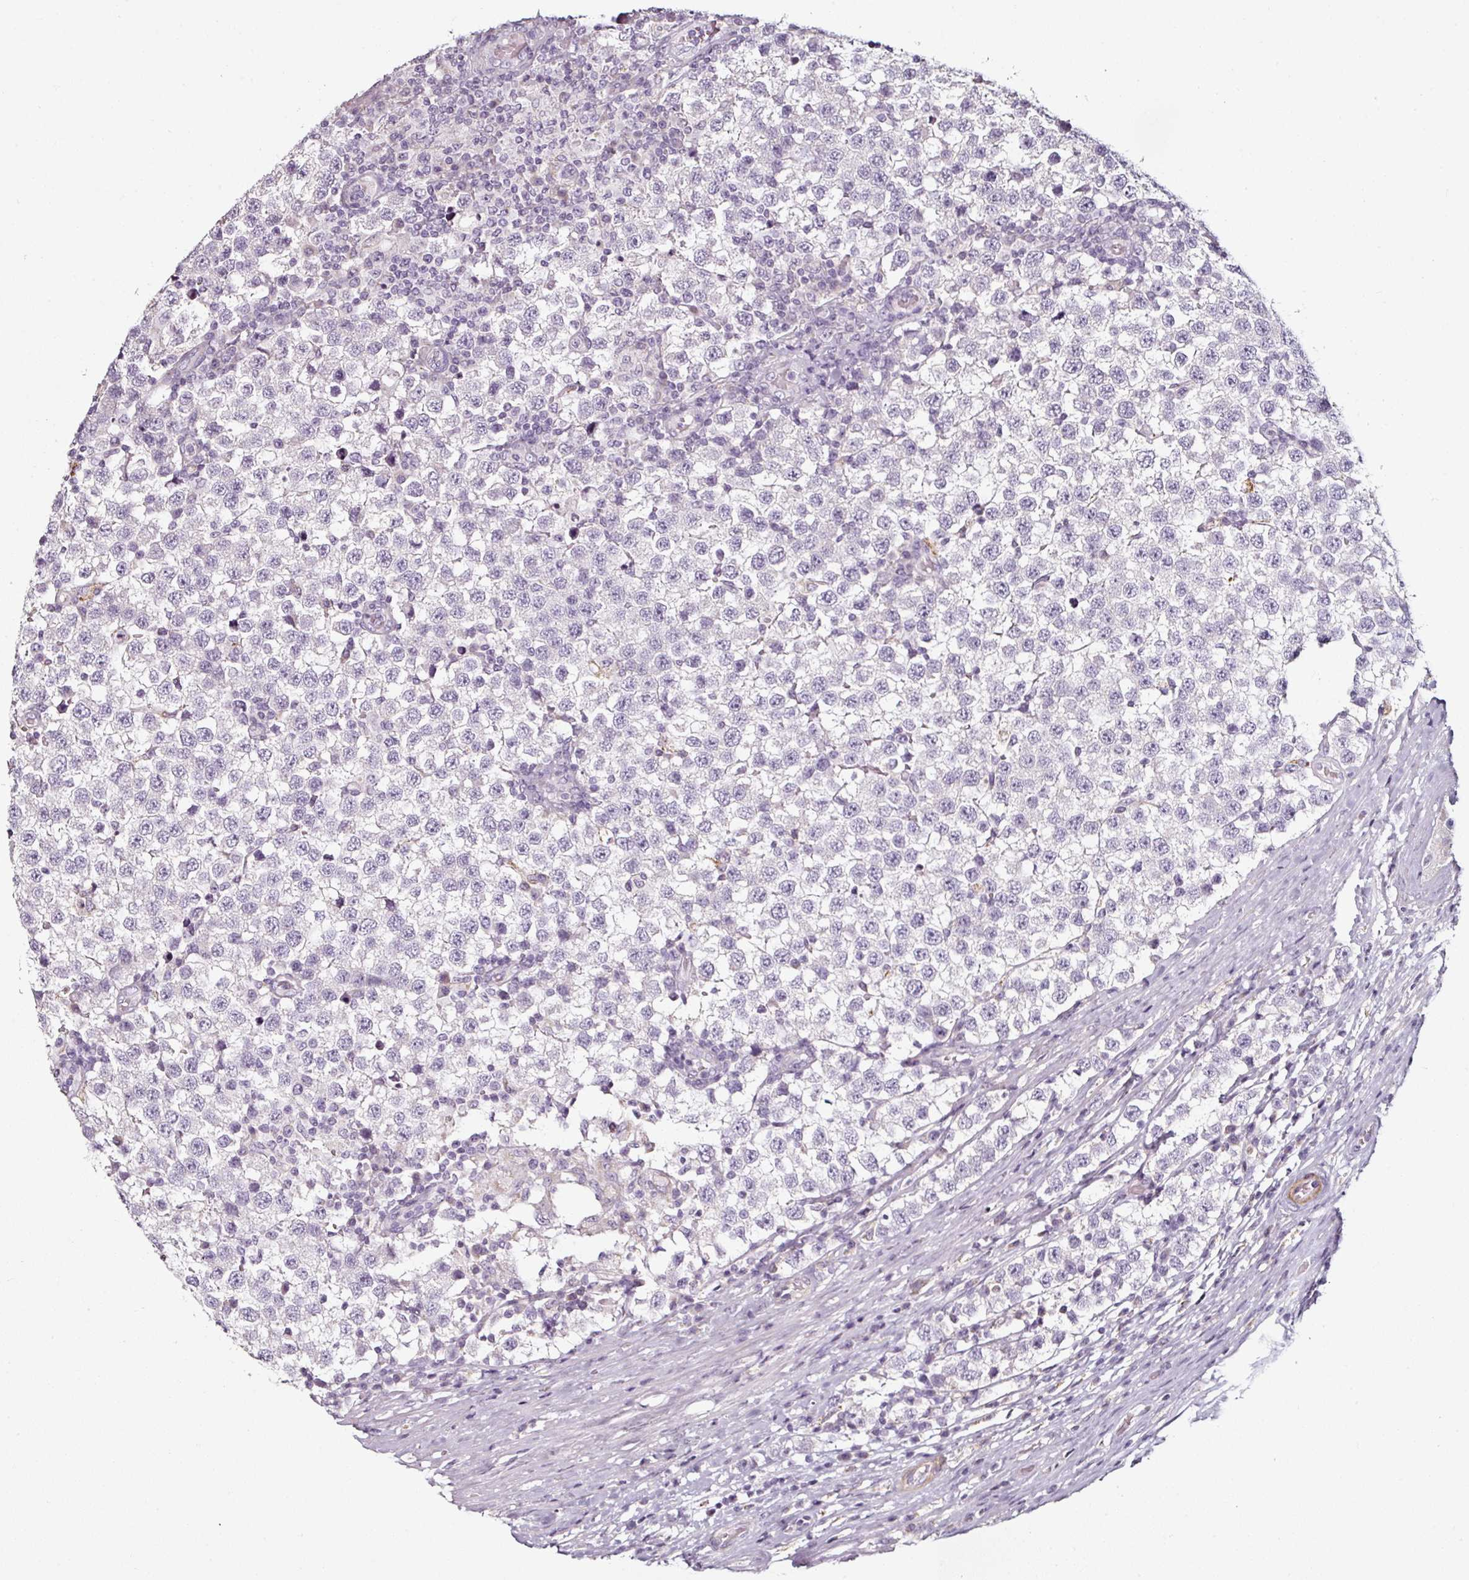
{"staining": {"intensity": "negative", "quantity": "none", "location": "none"}, "tissue": "testis cancer", "cell_type": "Tumor cells", "image_type": "cancer", "snomed": [{"axis": "morphology", "description": "Seminoma, NOS"}, {"axis": "topography", "description": "Testis"}], "caption": "High power microscopy image of an immunohistochemistry histopathology image of seminoma (testis), revealing no significant staining in tumor cells.", "gene": "CAP2", "patient": {"sex": "male", "age": 34}}